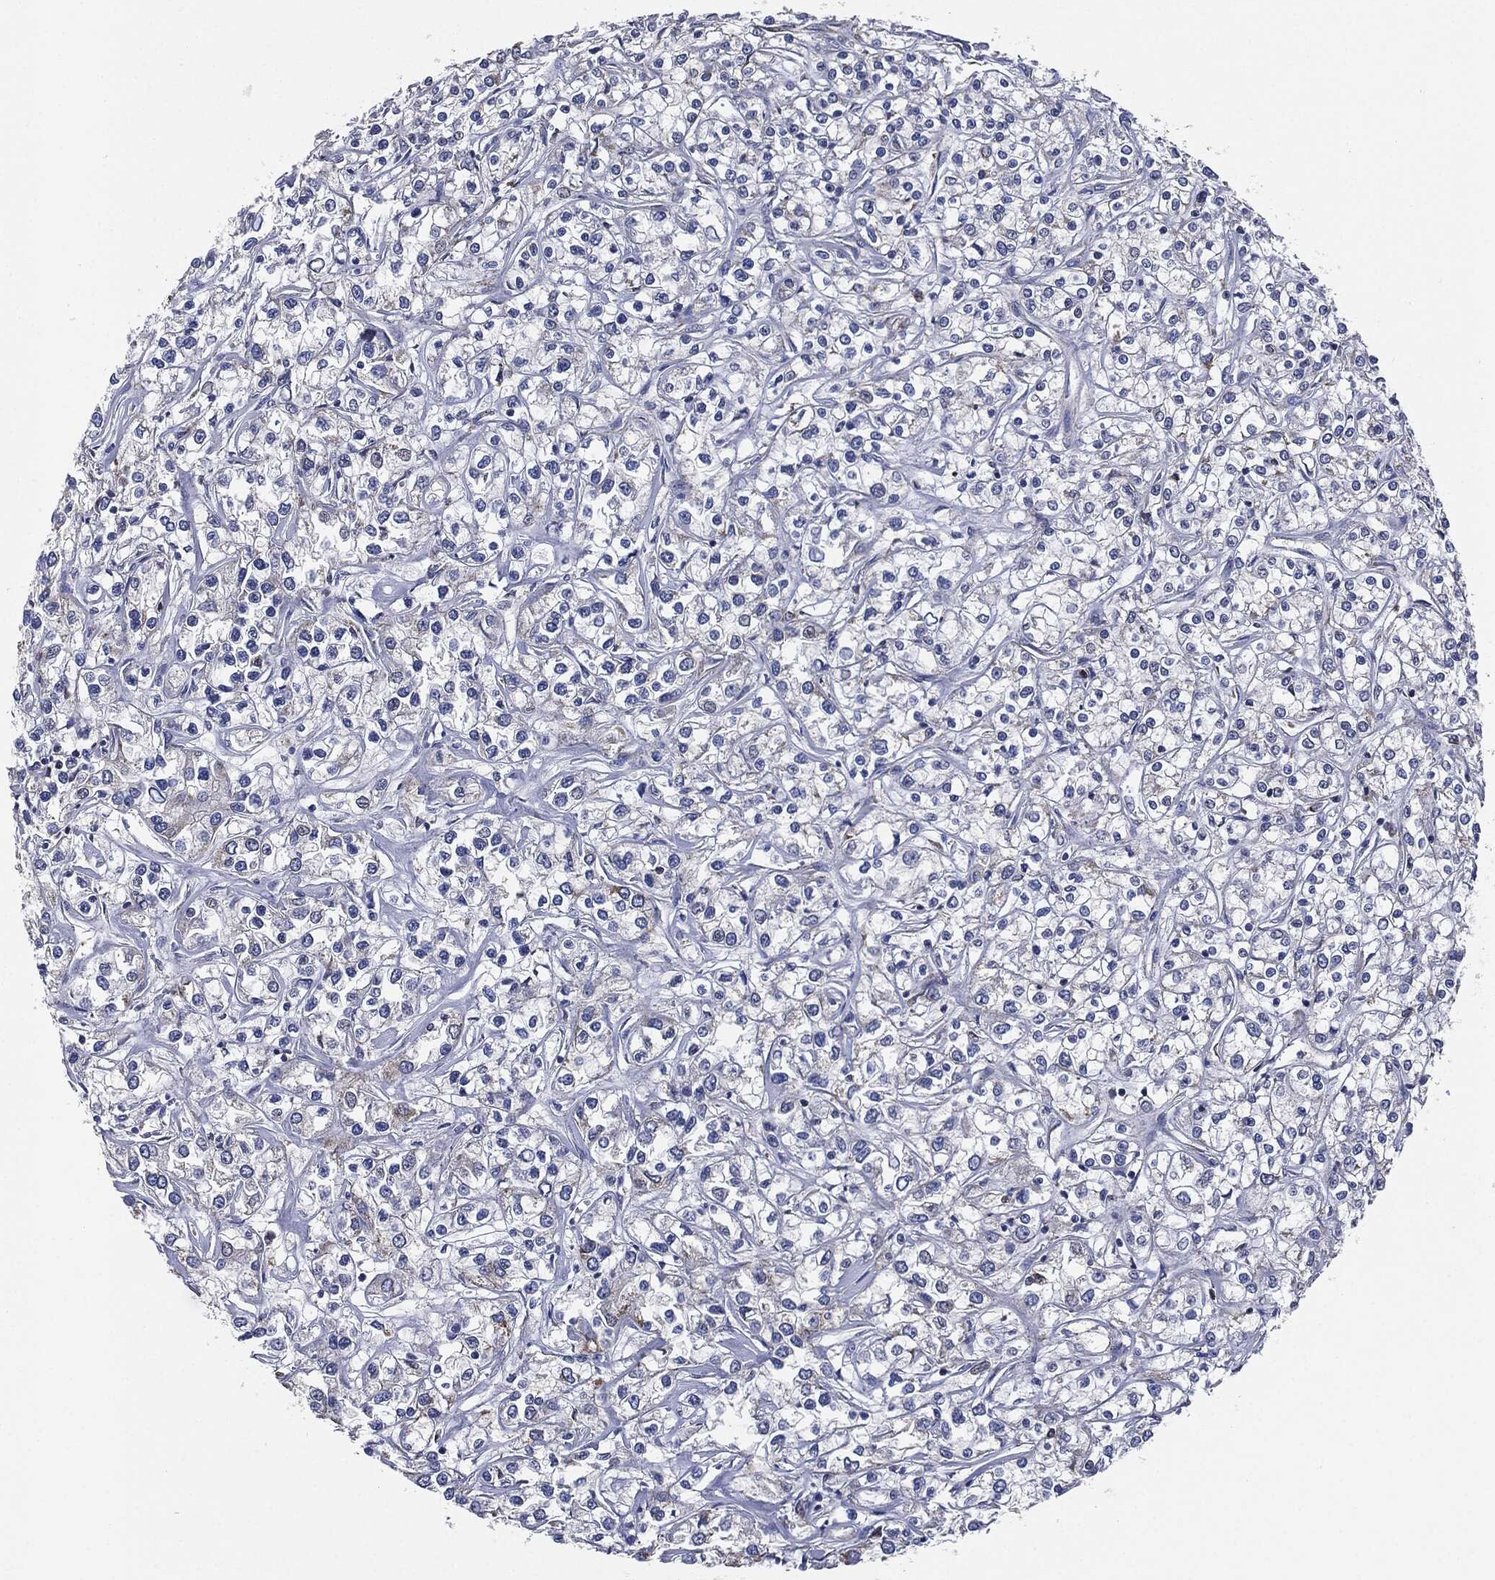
{"staining": {"intensity": "negative", "quantity": "none", "location": "none"}, "tissue": "renal cancer", "cell_type": "Tumor cells", "image_type": "cancer", "snomed": [{"axis": "morphology", "description": "Adenocarcinoma, NOS"}, {"axis": "topography", "description": "Kidney"}], "caption": "An IHC histopathology image of adenocarcinoma (renal) is shown. There is no staining in tumor cells of adenocarcinoma (renal). (Immunohistochemistry (ihc), brightfield microscopy, high magnification).", "gene": "NDUFV2", "patient": {"sex": "female", "age": 59}}